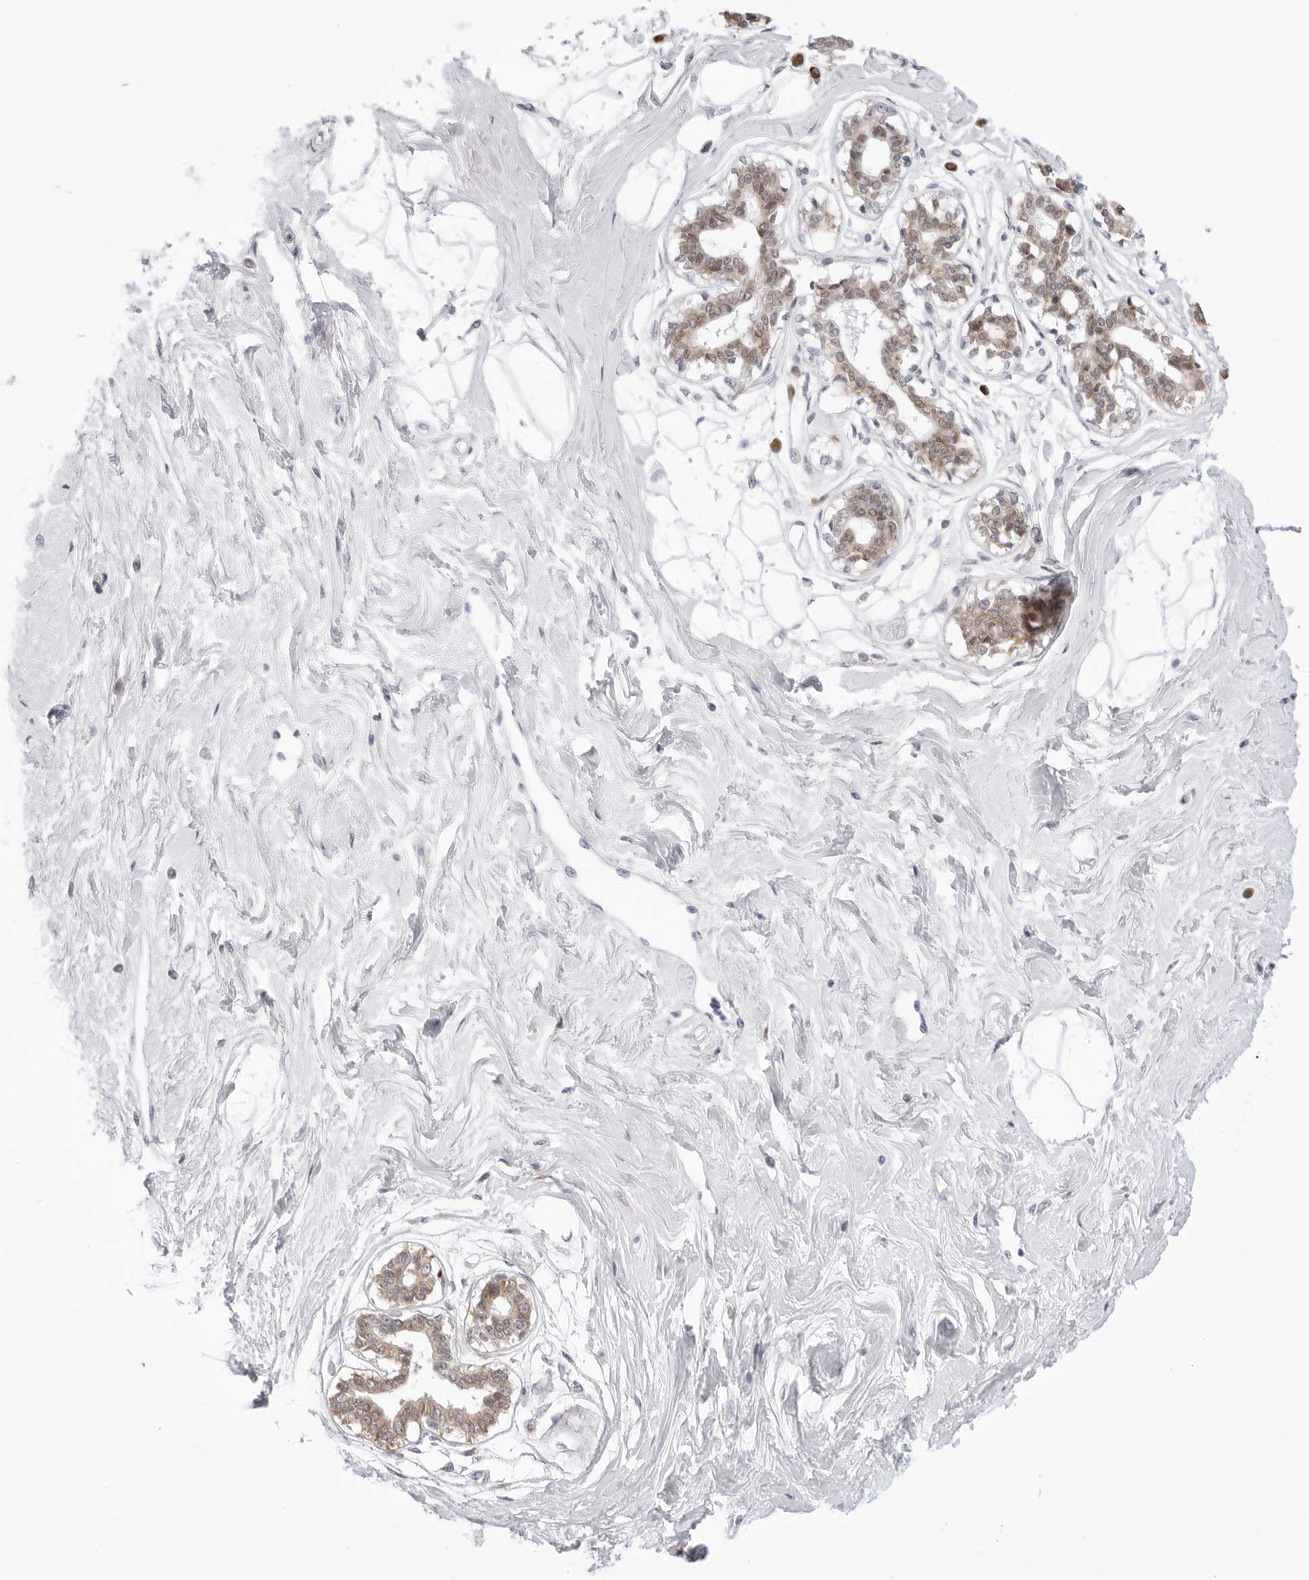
{"staining": {"intensity": "negative", "quantity": "none", "location": "none"}, "tissue": "breast", "cell_type": "Adipocytes", "image_type": "normal", "snomed": [{"axis": "morphology", "description": "Normal tissue, NOS"}, {"axis": "topography", "description": "Breast"}], "caption": "The histopathology image demonstrates no significant expression in adipocytes of breast.", "gene": "RPN1", "patient": {"sex": "female", "age": 45}}